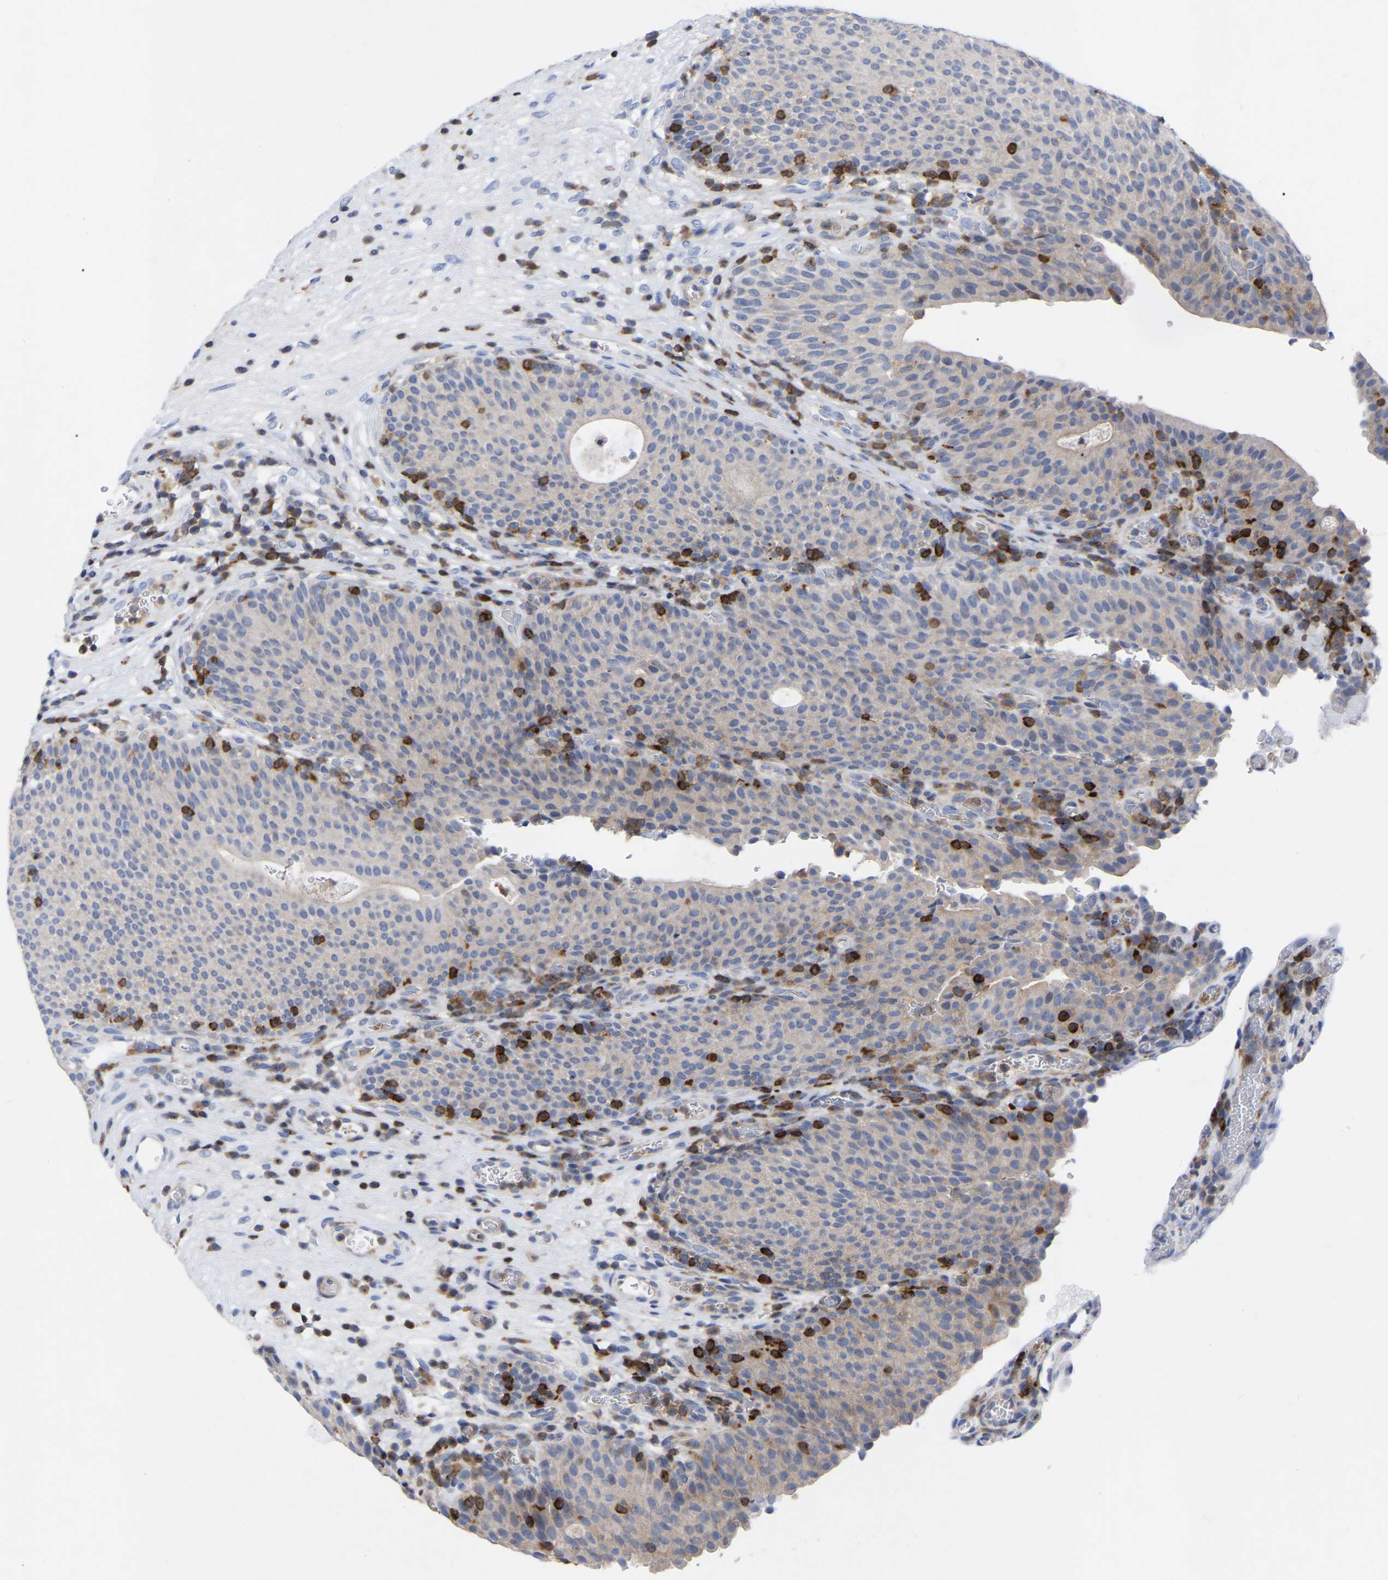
{"staining": {"intensity": "weak", "quantity": "<25%", "location": "cytoplasmic/membranous"}, "tissue": "urothelial cancer", "cell_type": "Tumor cells", "image_type": "cancer", "snomed": [{"axis": "morphology", "description": "Urothelial carcinoma, High grade"}, {"axis": "topography", "description": "Urinary bladder"}], "caption": "Image shows no significant protein staining in tumor cells of urothelial cancer.", "gene": "PTPN7", "patient": {"sex": "male", "age": 74}}